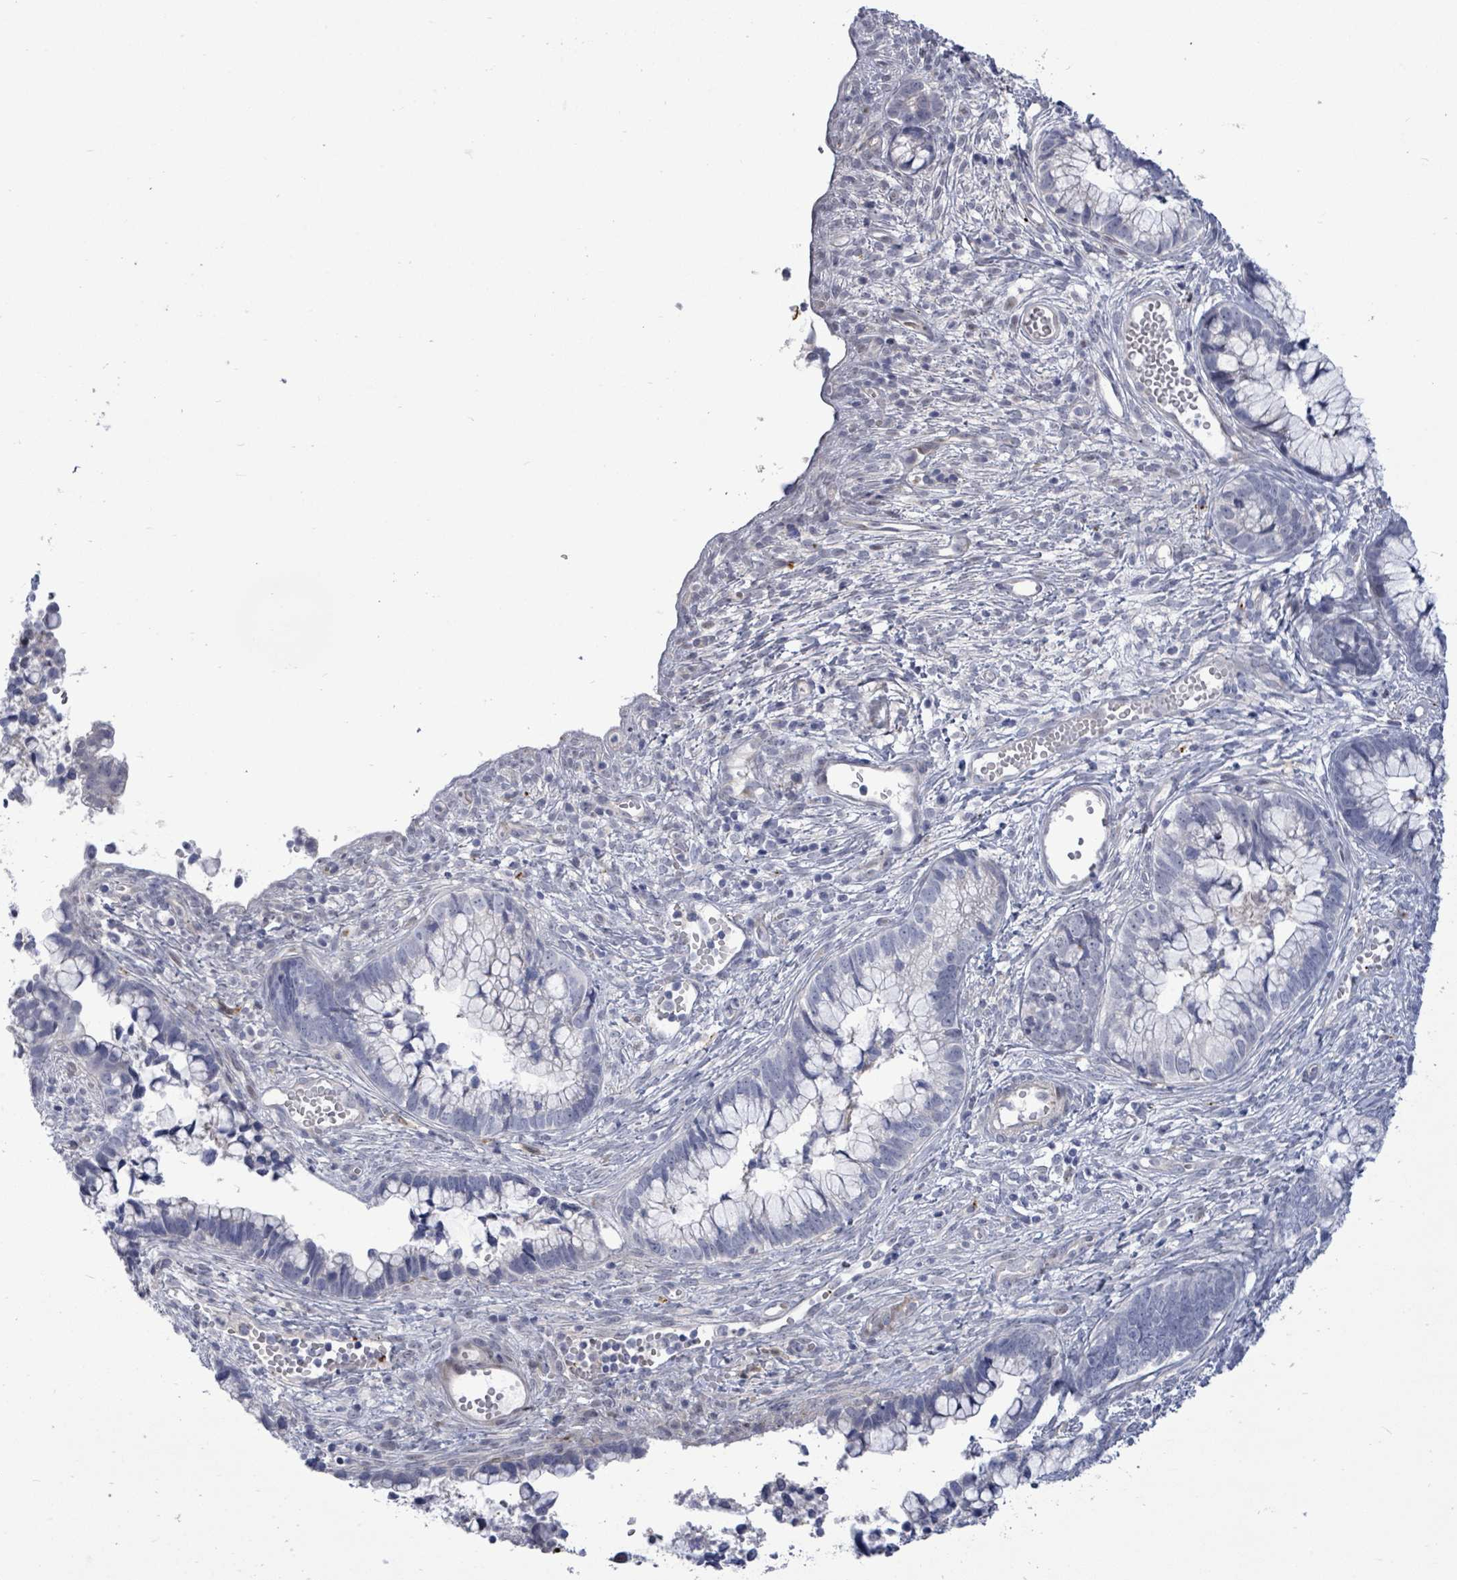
{"staining": {"intensity": "negative", "quantity": "none", "location": "none"}, "tissue": "cervical cancer", "cell_type": "Tumor cells", "image_type": "cancer", "snomed": [{"axis": "morphology", "description": "Adenocarcinoma, NOS"}, {"axis": "topography", "description": "Cervix"}], "caption": "Immunohistochemistry (IHC) micrograph of human cervical cancer stained for a protein (brown), which reveals no positivity in tumor cells.", "gene": "CT45A5", "patient": {"sex": "female", "age": 44}}